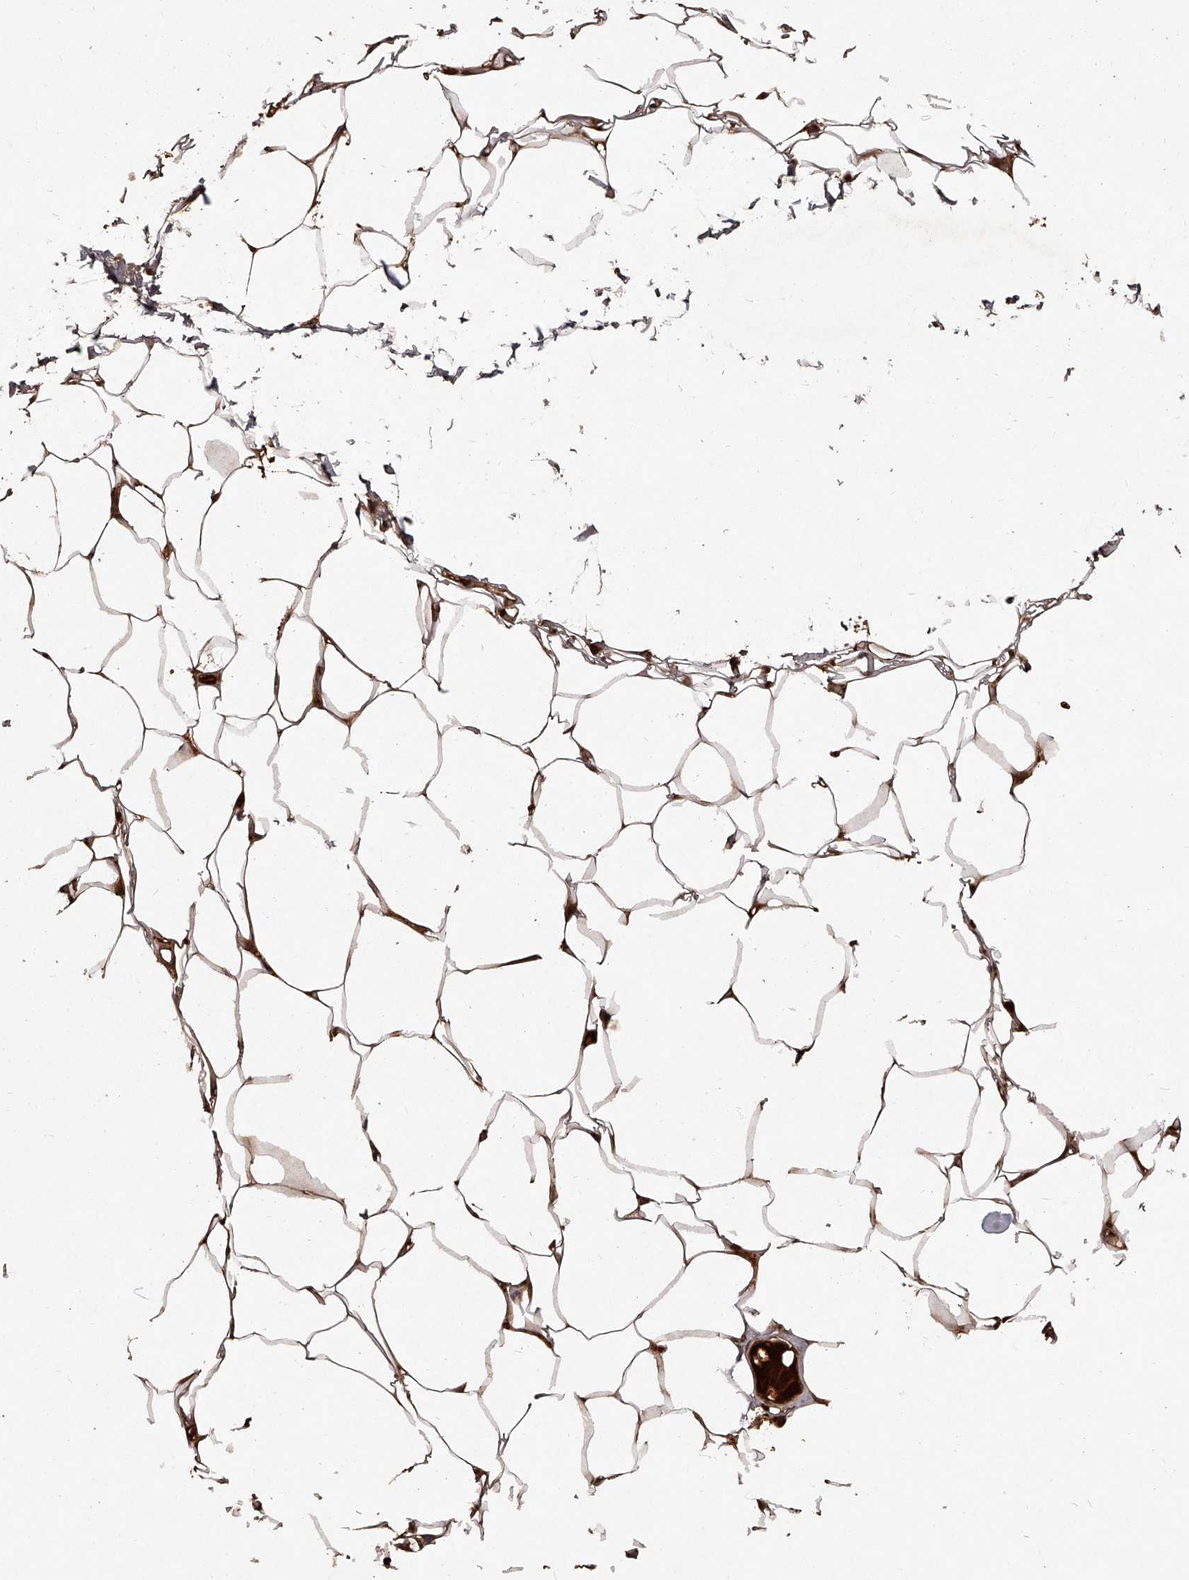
{"staining": {"intensity": "strong", "quantity": ">75%", "location": "cytoplasmic/membranous"}, "tissue": "adipose tissue", "cell_type": "Adipocytes", "image_type": "normal", "snomed": [{"axis": "morphology", "description": "Normal tissue, NOS"}, {"axis": "topography", "description": "Breast"}], "caption": "This histopathology image demonstrates immunohistochemistry (IHC) staining of benign human adipose tissue, with high strong cytoplasmic/membranous staining in about >75% of adipocytes.", "gene": "CRYZL1", "patient": {"sex": "female", "age": 23}}